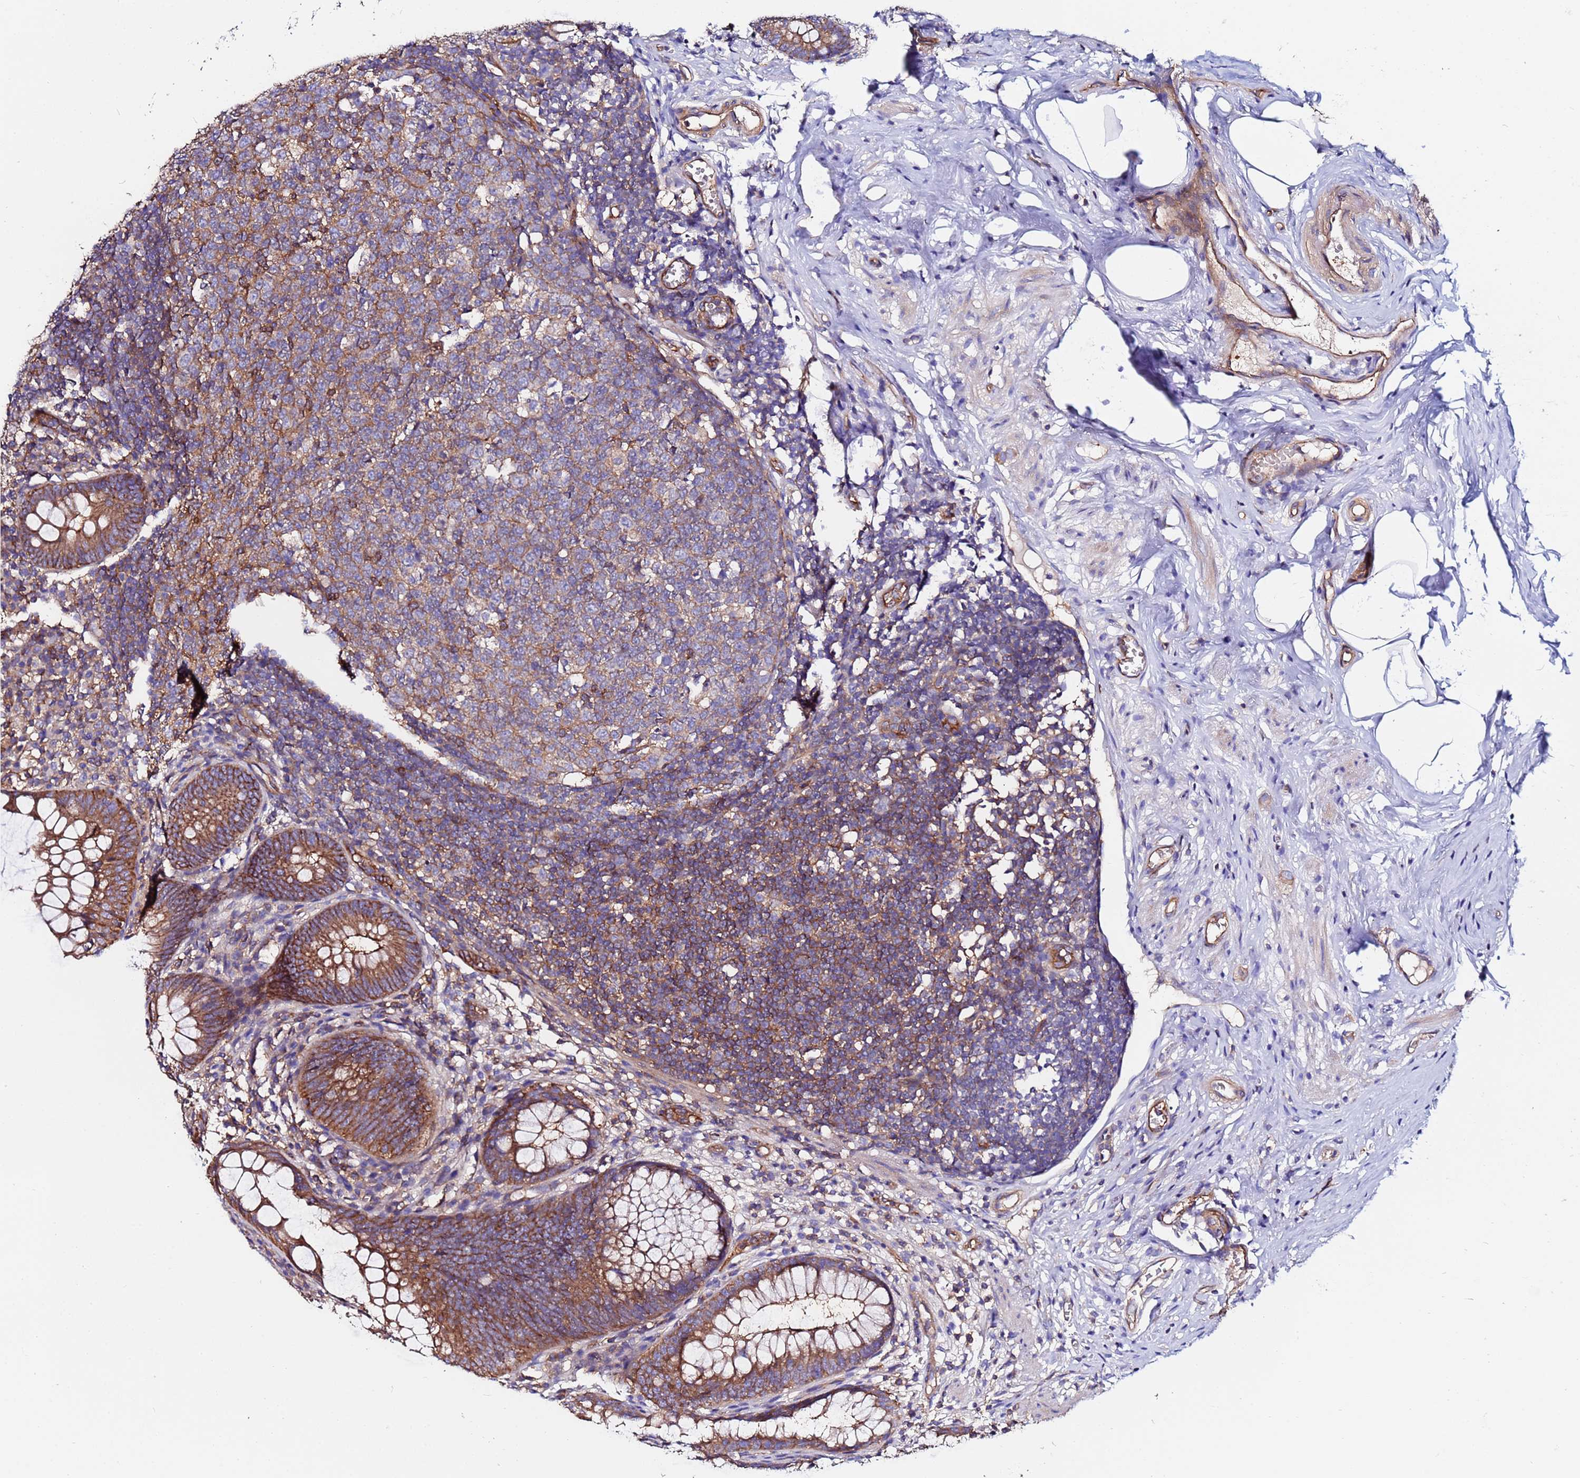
{"staining": {"intensity": "moderate", "quantity": ">75%", "location": "cytoplasmic/membranous"}, "tissue": "appendix", "cell_type": "Glandular cells", "image_type": "normal", "snomed": [{"axis": "morphology", "description": "Normal tissue, NOS"}, {"axis": "topography", "description": "Appendix"}], "caption": "Immunohistochemical staining of unremarkable human appendix demonstrates >75% levels of moderate cytoplasmic/membranous protein positivity in approximately >75% of glandular cells.", "gene": "POTEE", "patient": {"sex": "male", "age": 56}}